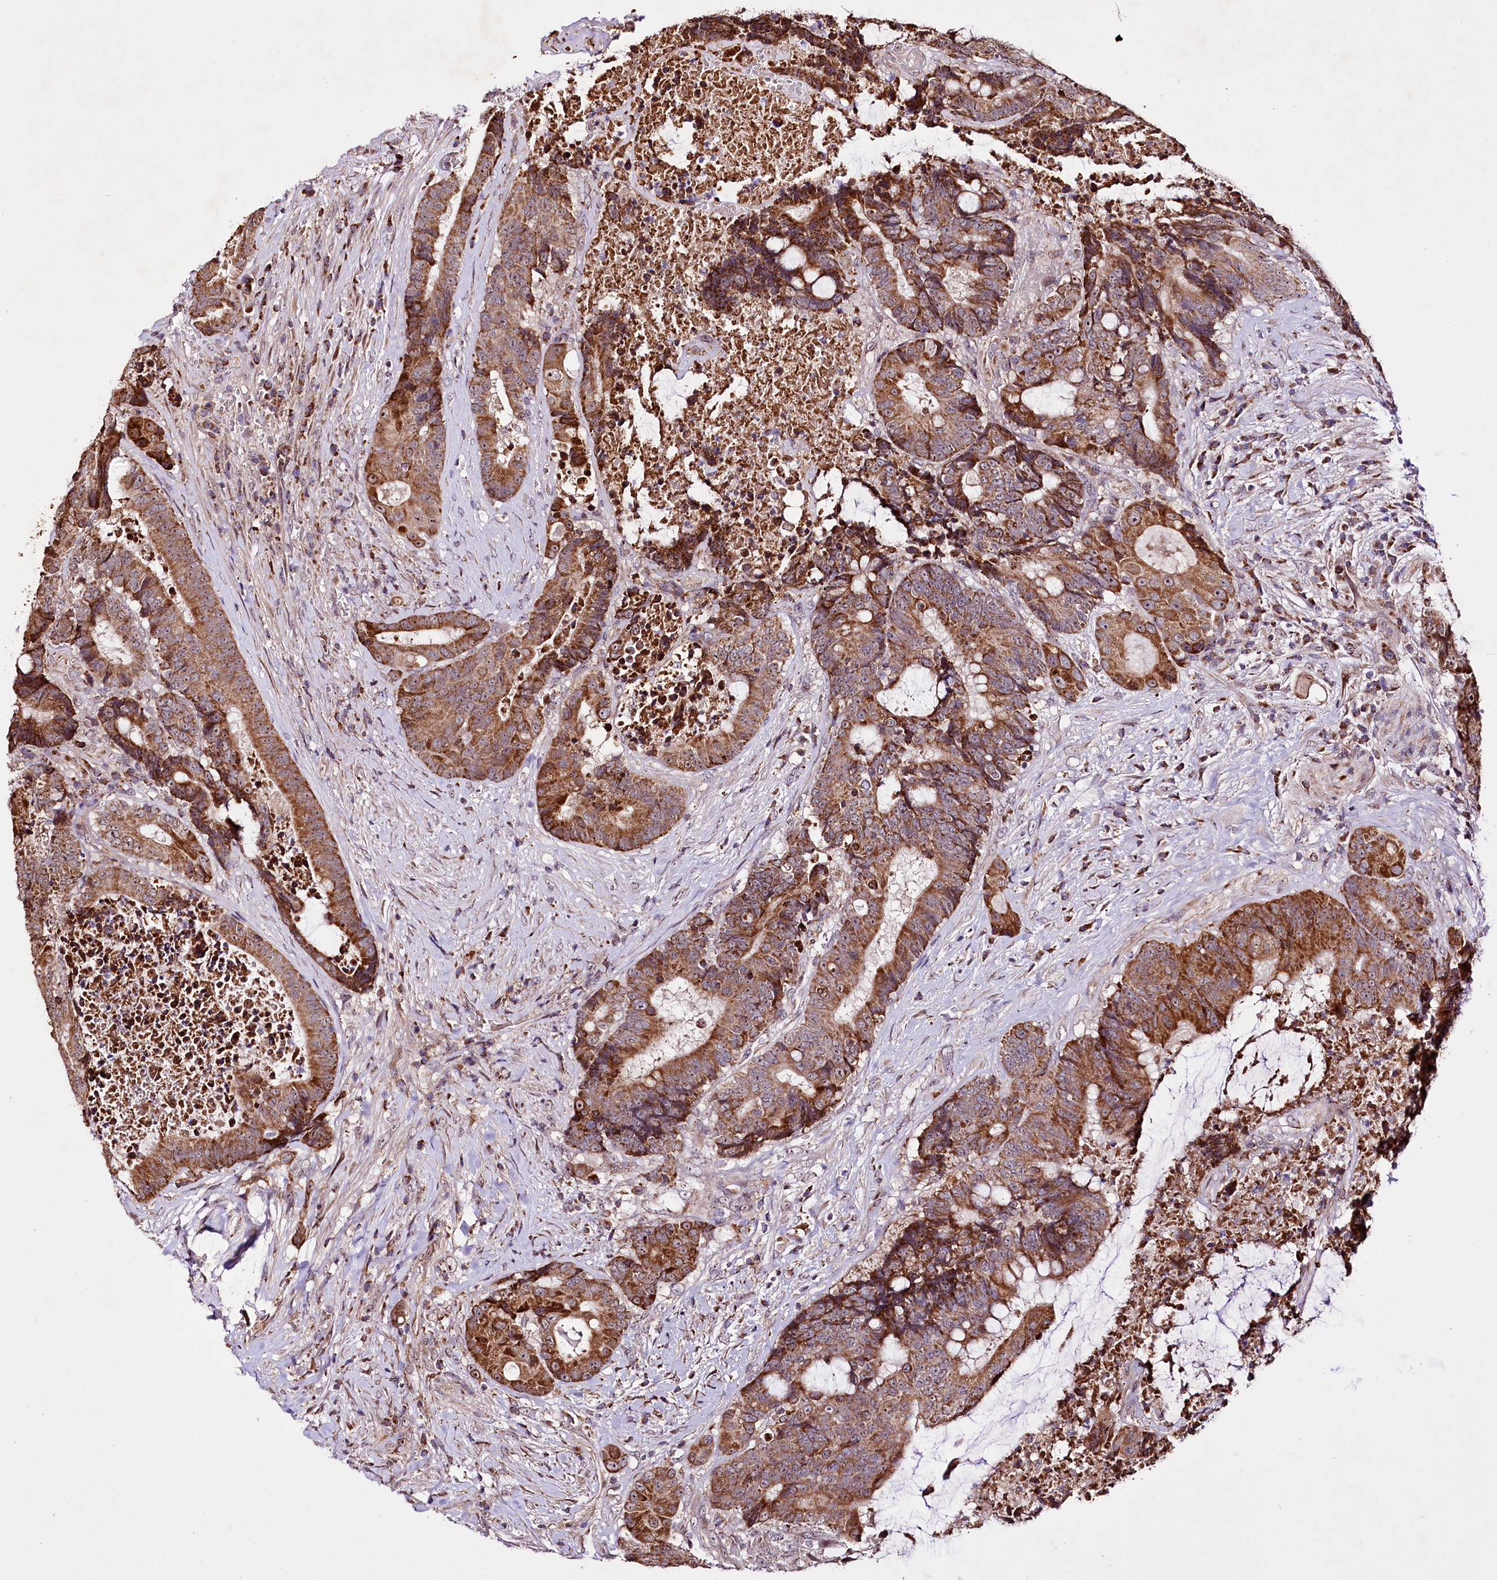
{"staining": {"intensity": "moderate", "quantity": ">75%", "location": "cytoplasmic/membranous"}, "tissue": "colorectal cancer", "cell_type": "Tumor cells", "image_type": "cancer", "snomed": [{"axis": "morphology", "description": "Adenocarcinoma, NOS"}, {"axis": "topography", "description": "Rectum"}], "caption": "A histopathology image of colorectal cancer (adenocarcinoma) stained for a protein demonstrates moderate cytoplasmic/membranous brown staining in tumor cells.", "gene": "ST7", "patient": {"sex": "male", "age": 69}}